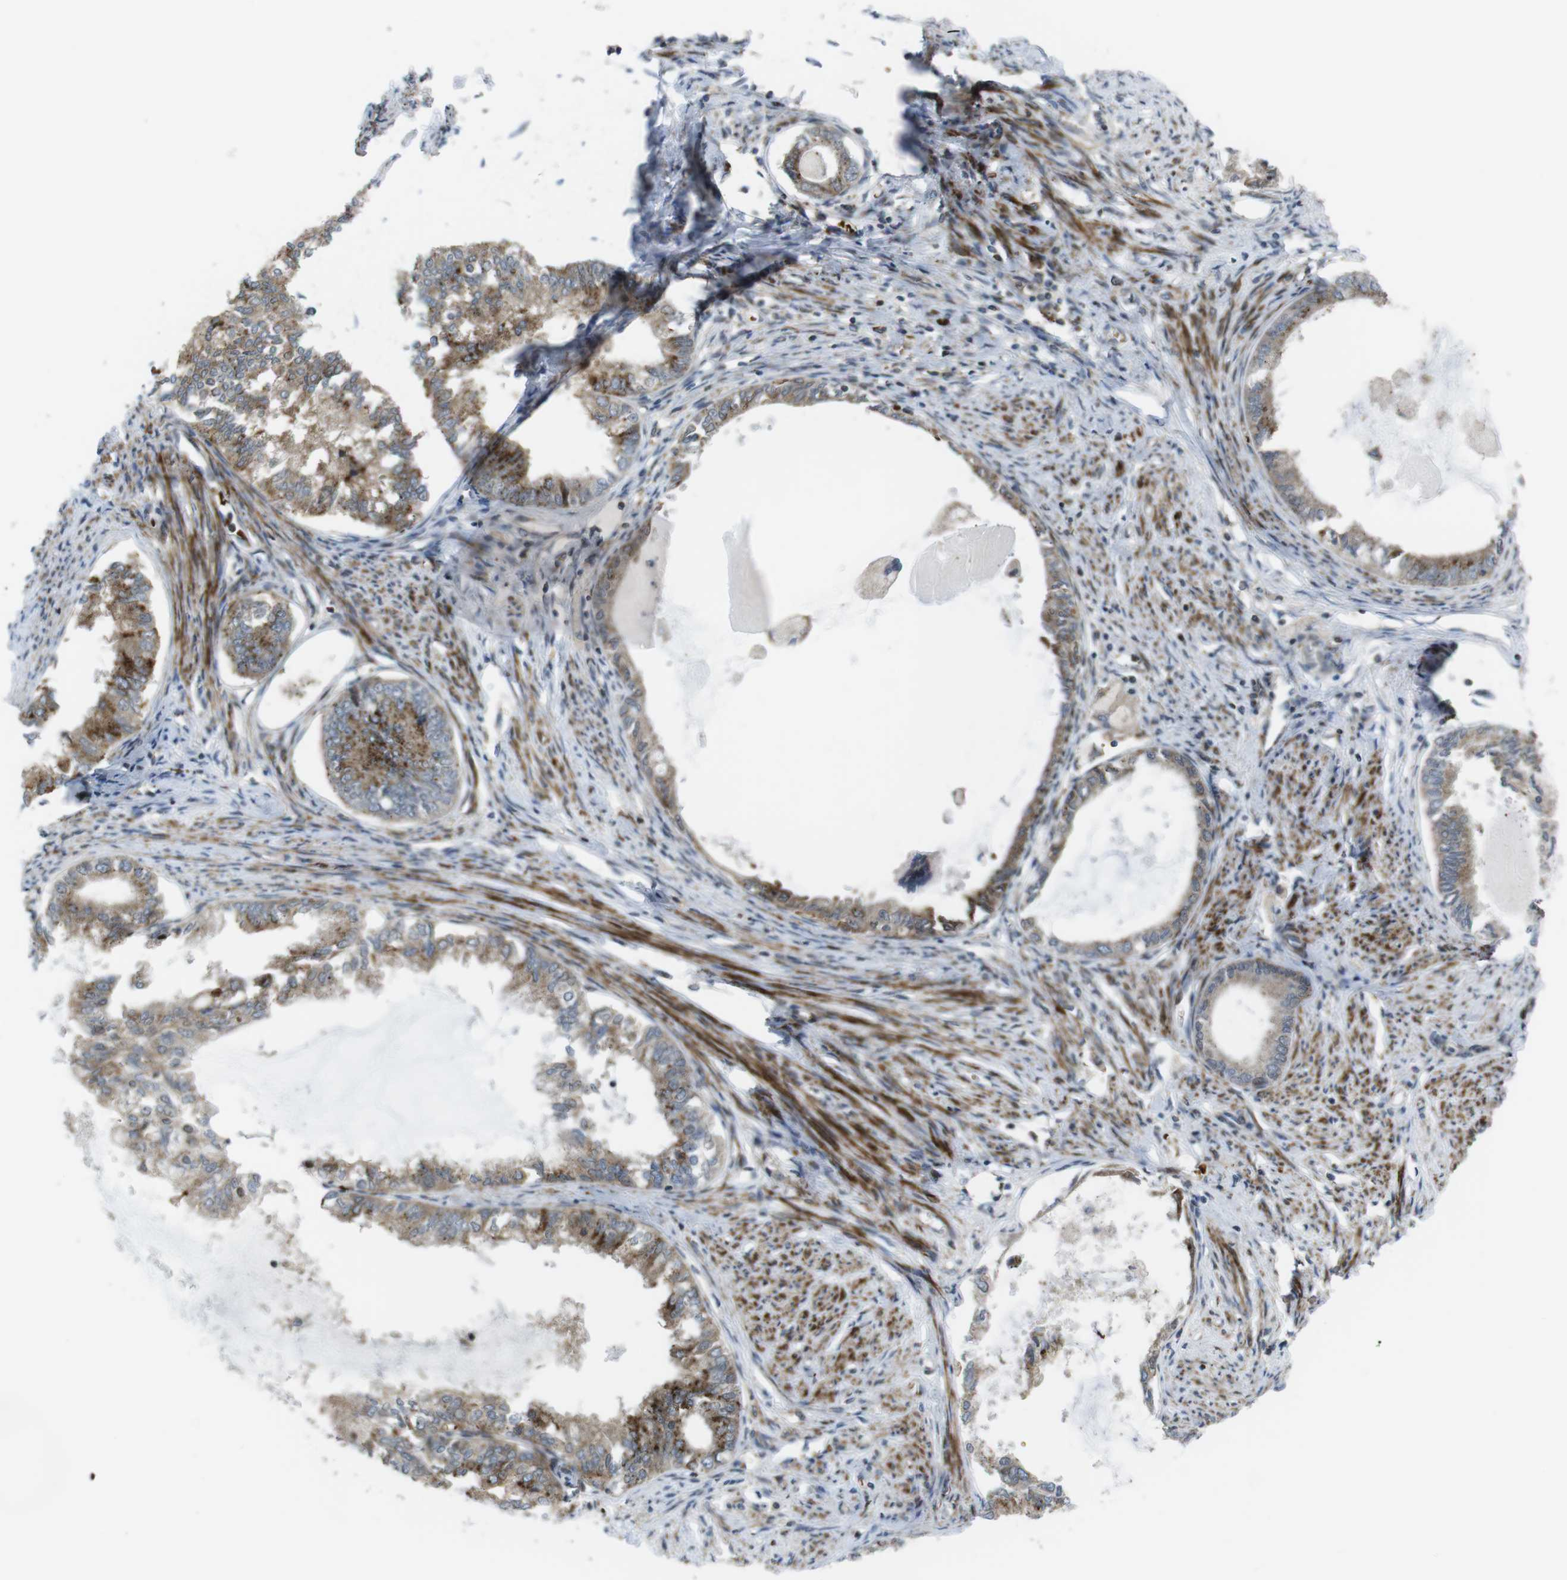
{"staining": {"intensity": "moderate", "quantity": ">75%", "location": "cytoplasmic/membranous"}, "tissue": "endometrial cancer", "cell_type": "Tumor cells", "image_type": "cancer", "snomed": [{"axis": "morphology", "description": "Adenocarcinoma, NOS"}, {"axis": "topography", "description": "Endometrium"}], "caption": "Human endometrial adenocarcinoma stained with a brown dye shows moderate cytoplasmic/membranous positive expression in about >75% of tumor cells.", "gene": "CUL7", "patient": {"sex": "female", "age": 86}}